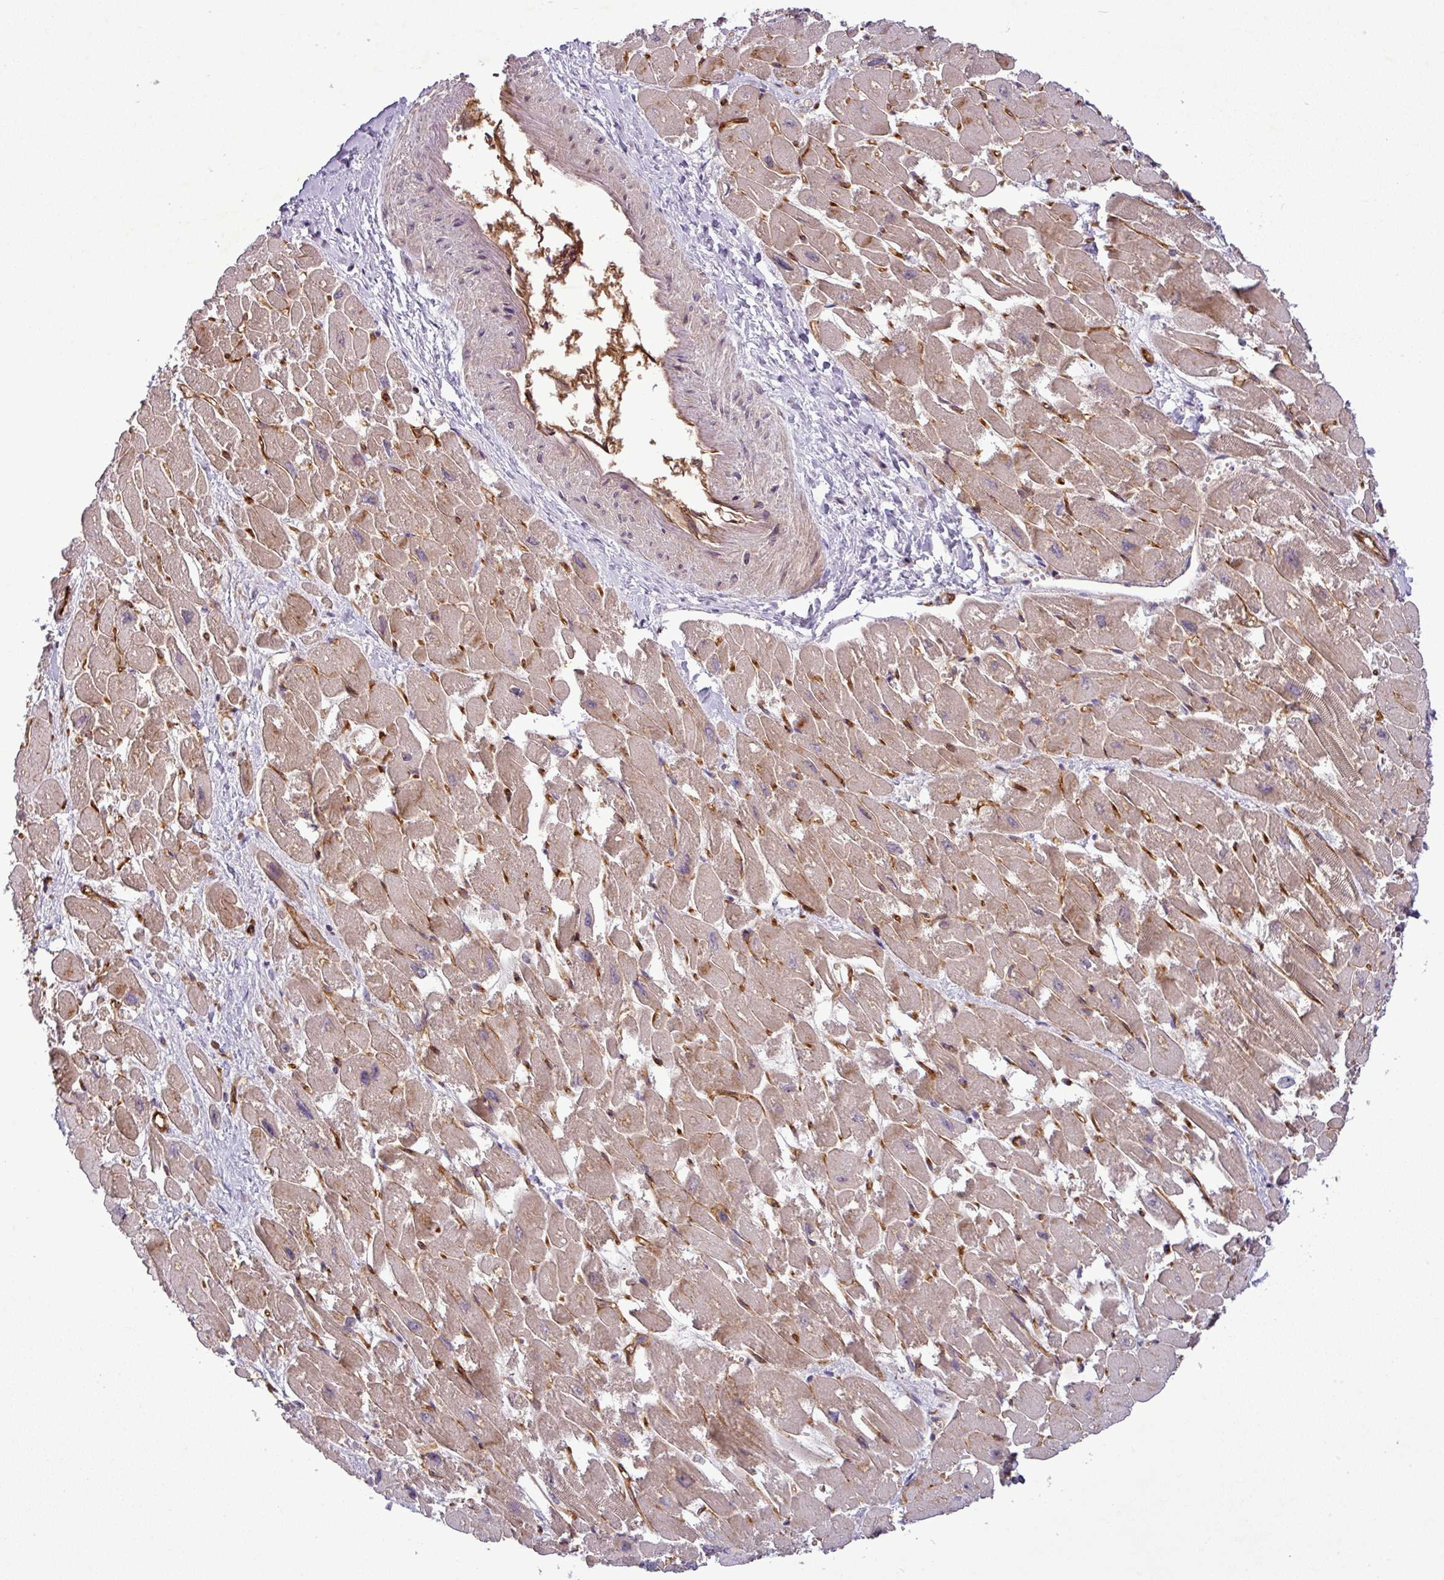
{"staining": {"intensity": "weak", "quantity": ">75%", "location": "cytoplasmic/membranous"}, "tissue": "heart muscle", "cell_type": "Cardiomyocytes", "image_type": "normal", "snomed": [{"axis": "morphology", "description": "Normal tissue, NOS"}, {"axis": "topography", "description": "Heart"}], "caption": "IHC (DAB) staining of unremarkable heart muscle reveals weak cytoplasmic/membranous protein expression in about >75% of cardiomyocytes. (Stains: DAB (3,3'-diaminobenzidine) in brown, nuclei in blue, Microscopy: brightfield microscopy at high magnification).", "gene": "PCDH1", "patient": {"sex": "male", "age": 54}}